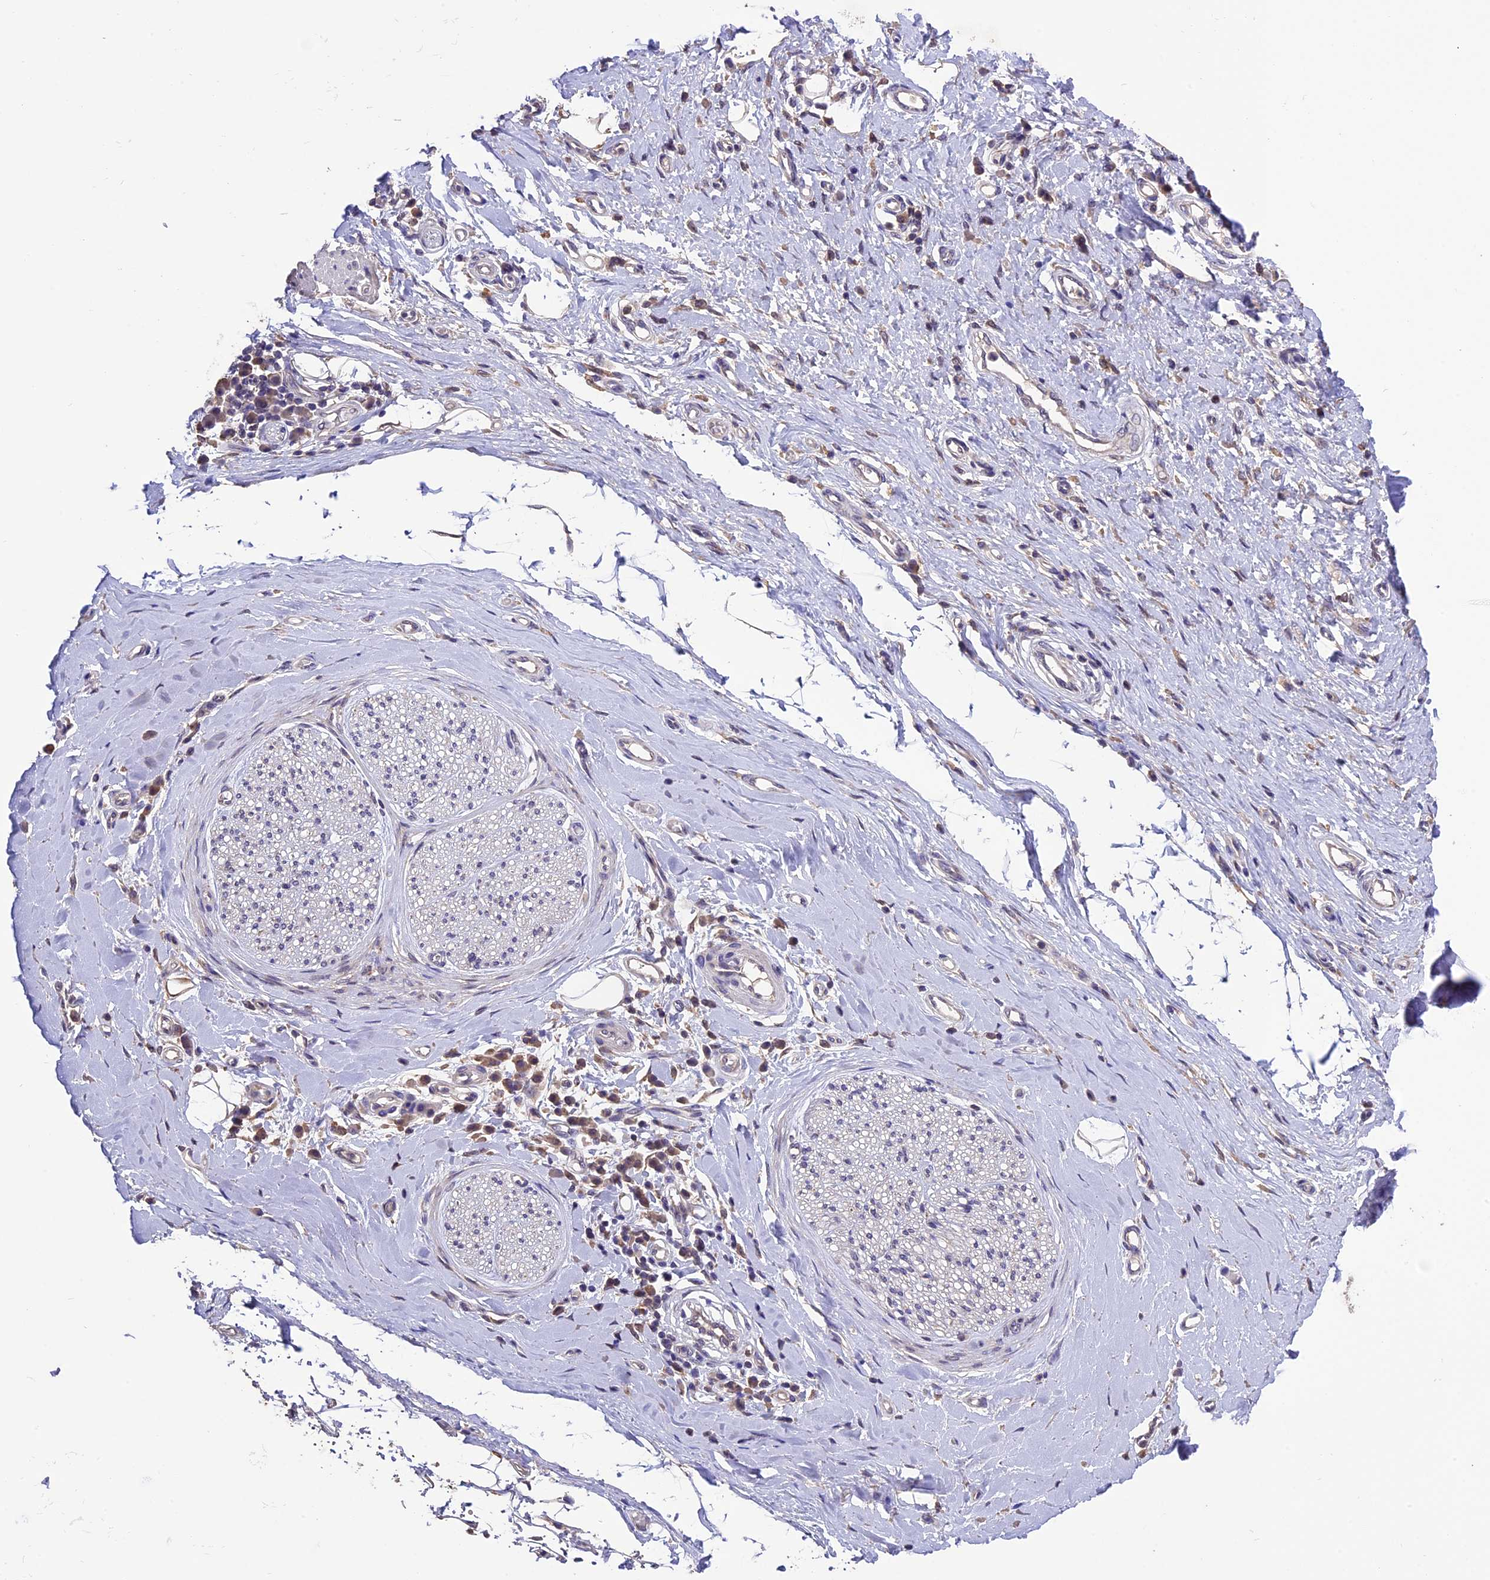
{"staining": {"intensity": "negative", "quantity": "none", "location": "none"}, "tissue": "adipose tissue", "cell_type": "Adipocytes", "image_type": "normal", "snomed": [{"axis": "morphology", "description": "Normal tissue, NOS"}, {"axis": "morphology", "description": "Adenocarcinoma, NOS"}, {"axis": "topography", "description": "Esophagus"}, {"axis": "topography", "description": "Stomach, upper"}, {"axis": "topography", "description": "Peripheral nerve tissue"}], "caption": "DAB immunohistochemical staining of benign adipose tissue displays no significant positivity in adipocytes. (Stains: DAB immunohistochemistry (IHC) with hematoxylin counter stain, Microscopy: brightfield microscopy at high magnification).", "gene": "DIS3L", "patient": {"sex": "male", "age": 62}}